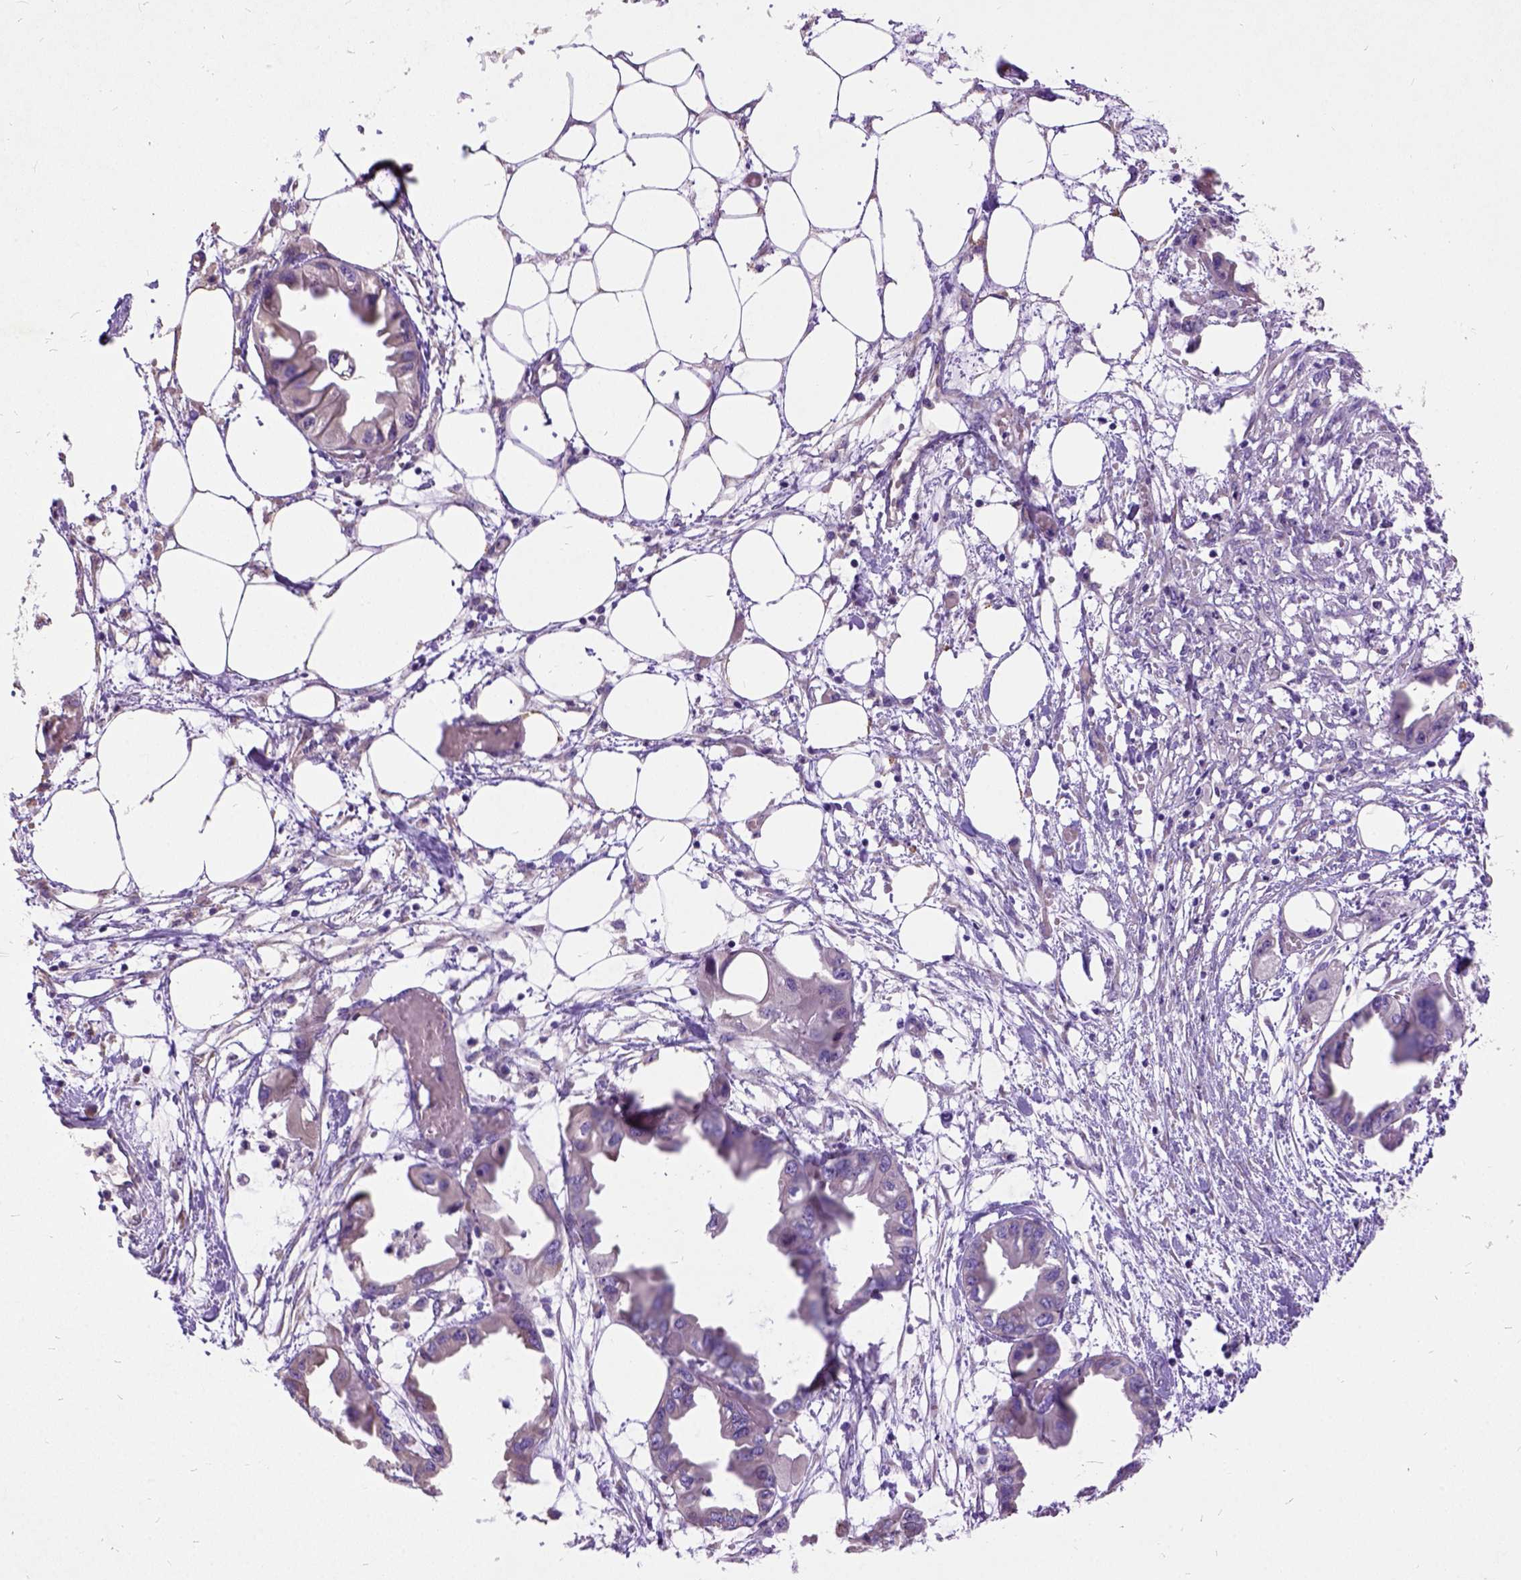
{"staining": {"intensity": "negative", "quantity": "none", "location": "none"}, "tissue": "endometrial cancer", "cell_type": "Tumor cells", "image_type": "cancer", "snomed": [{"axis": "morphology", "description": "Adenocarcinoma, NOS"}, {"axis": "morphology", "description": "Adenocarcinoma, metastatic, NOS"}, {"axis": "topography", "description": "Adipose tissue"}, {"axis": "topography", "description": "Endometrium"}], "caption": "A photomicrograph of adenocarcinoma (endometrial) stained for a protein exhibits no brown staining in tumor cells.", "gene": "CFAP54", "patient": {"sex": "female", "age": 67}}